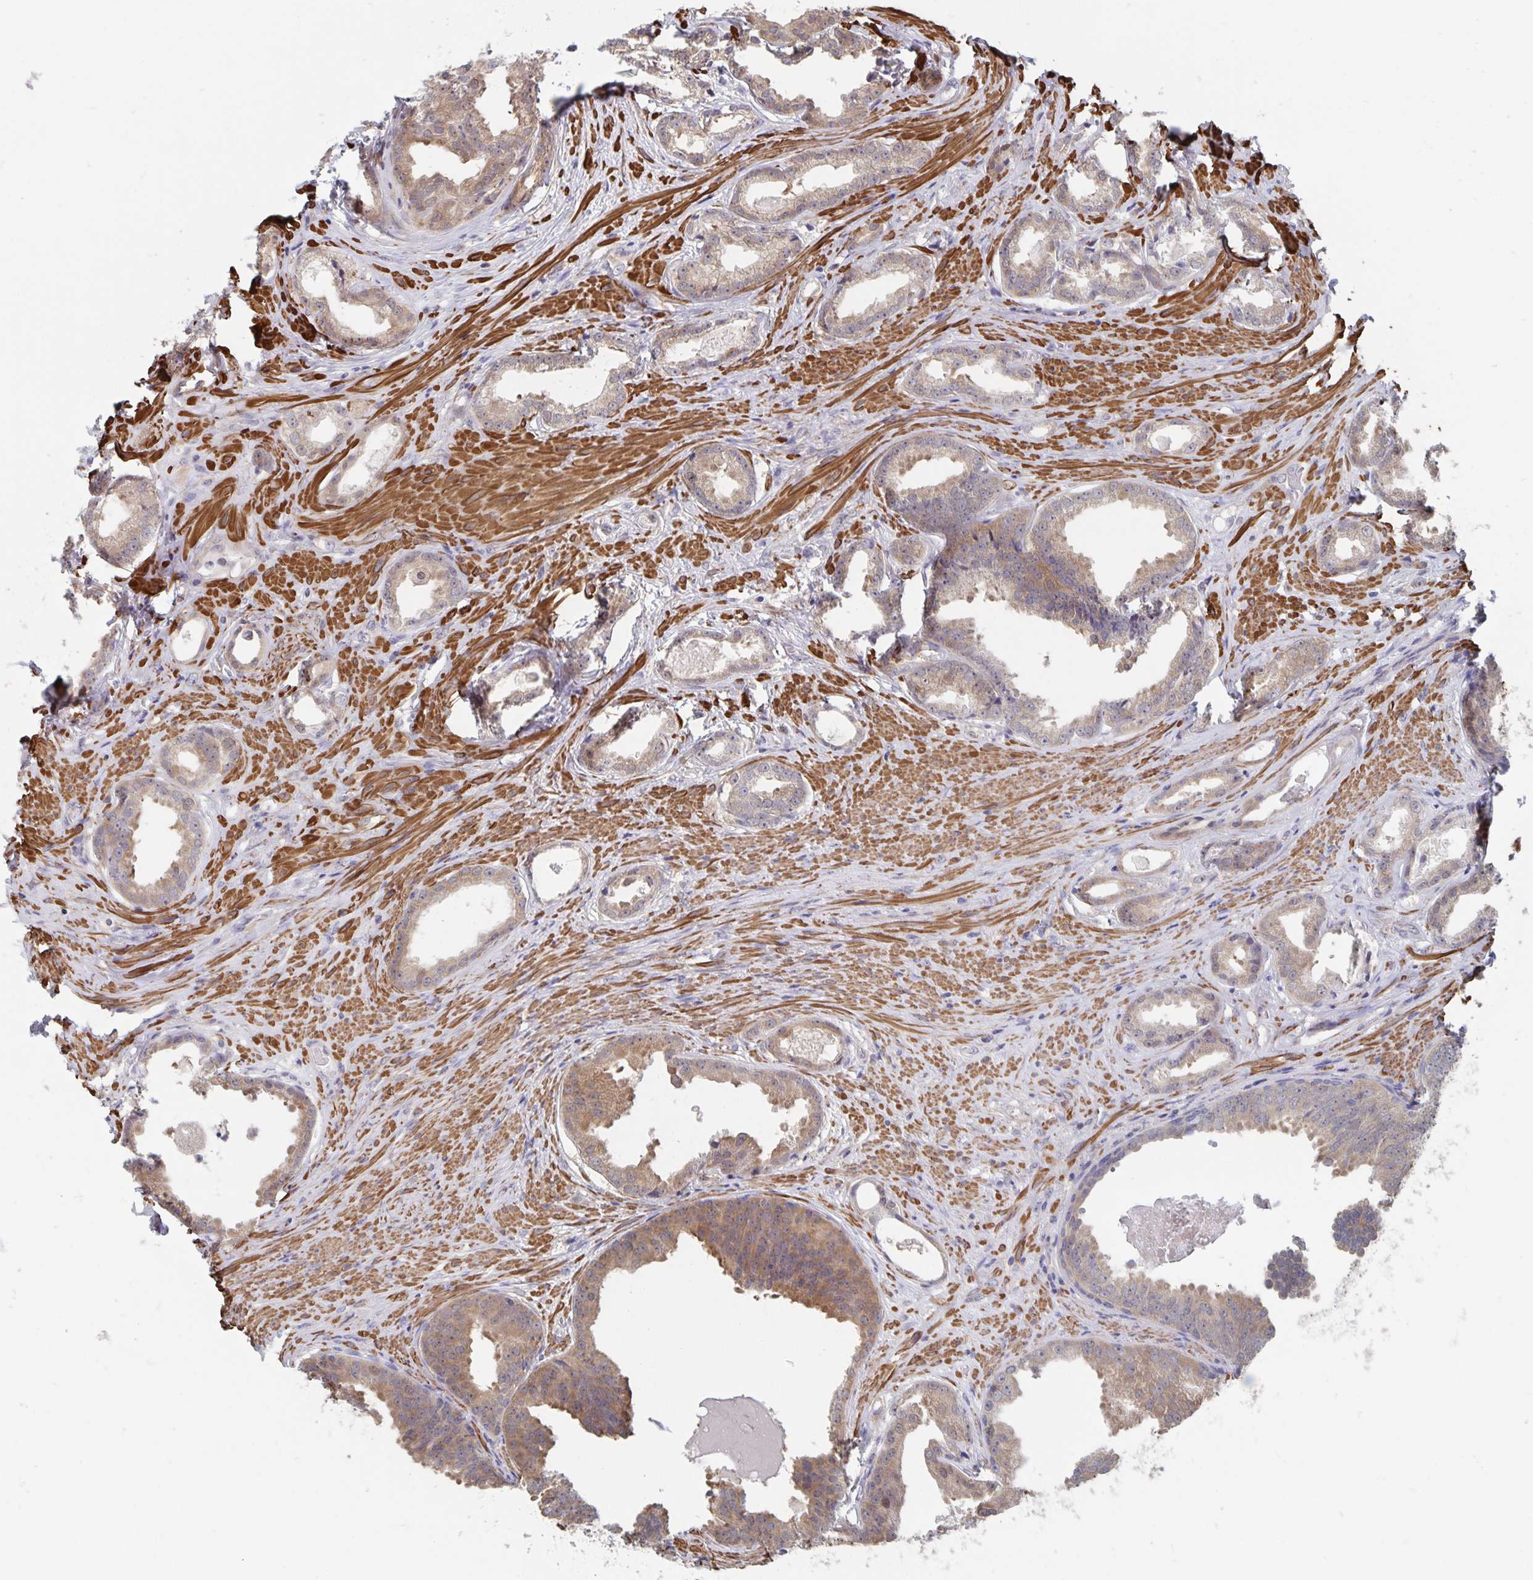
{"staining": {"intensity": "moderate", "quantity": "25%-75%", "location": "cytoplasmic/membranous"}, "tissue": "prostate cancer", "cell_type": "Tumor cells", "image_type": "cancer", "snomed": [{"axis": "morphology", "description": "Adenocarcinoma, Low grade"}, {"axis": "topography", "description": "Prostate"}], "caption": "Immunohistochemistry (DAB) staining of human prostate low-grade adenocarcinoma exhibits moderate cytoplasmic/membranous protein expression in about 25%-75% of tumor cells.", "gene": "BAG6", "patient": {"sex": "male", "age": 65}}